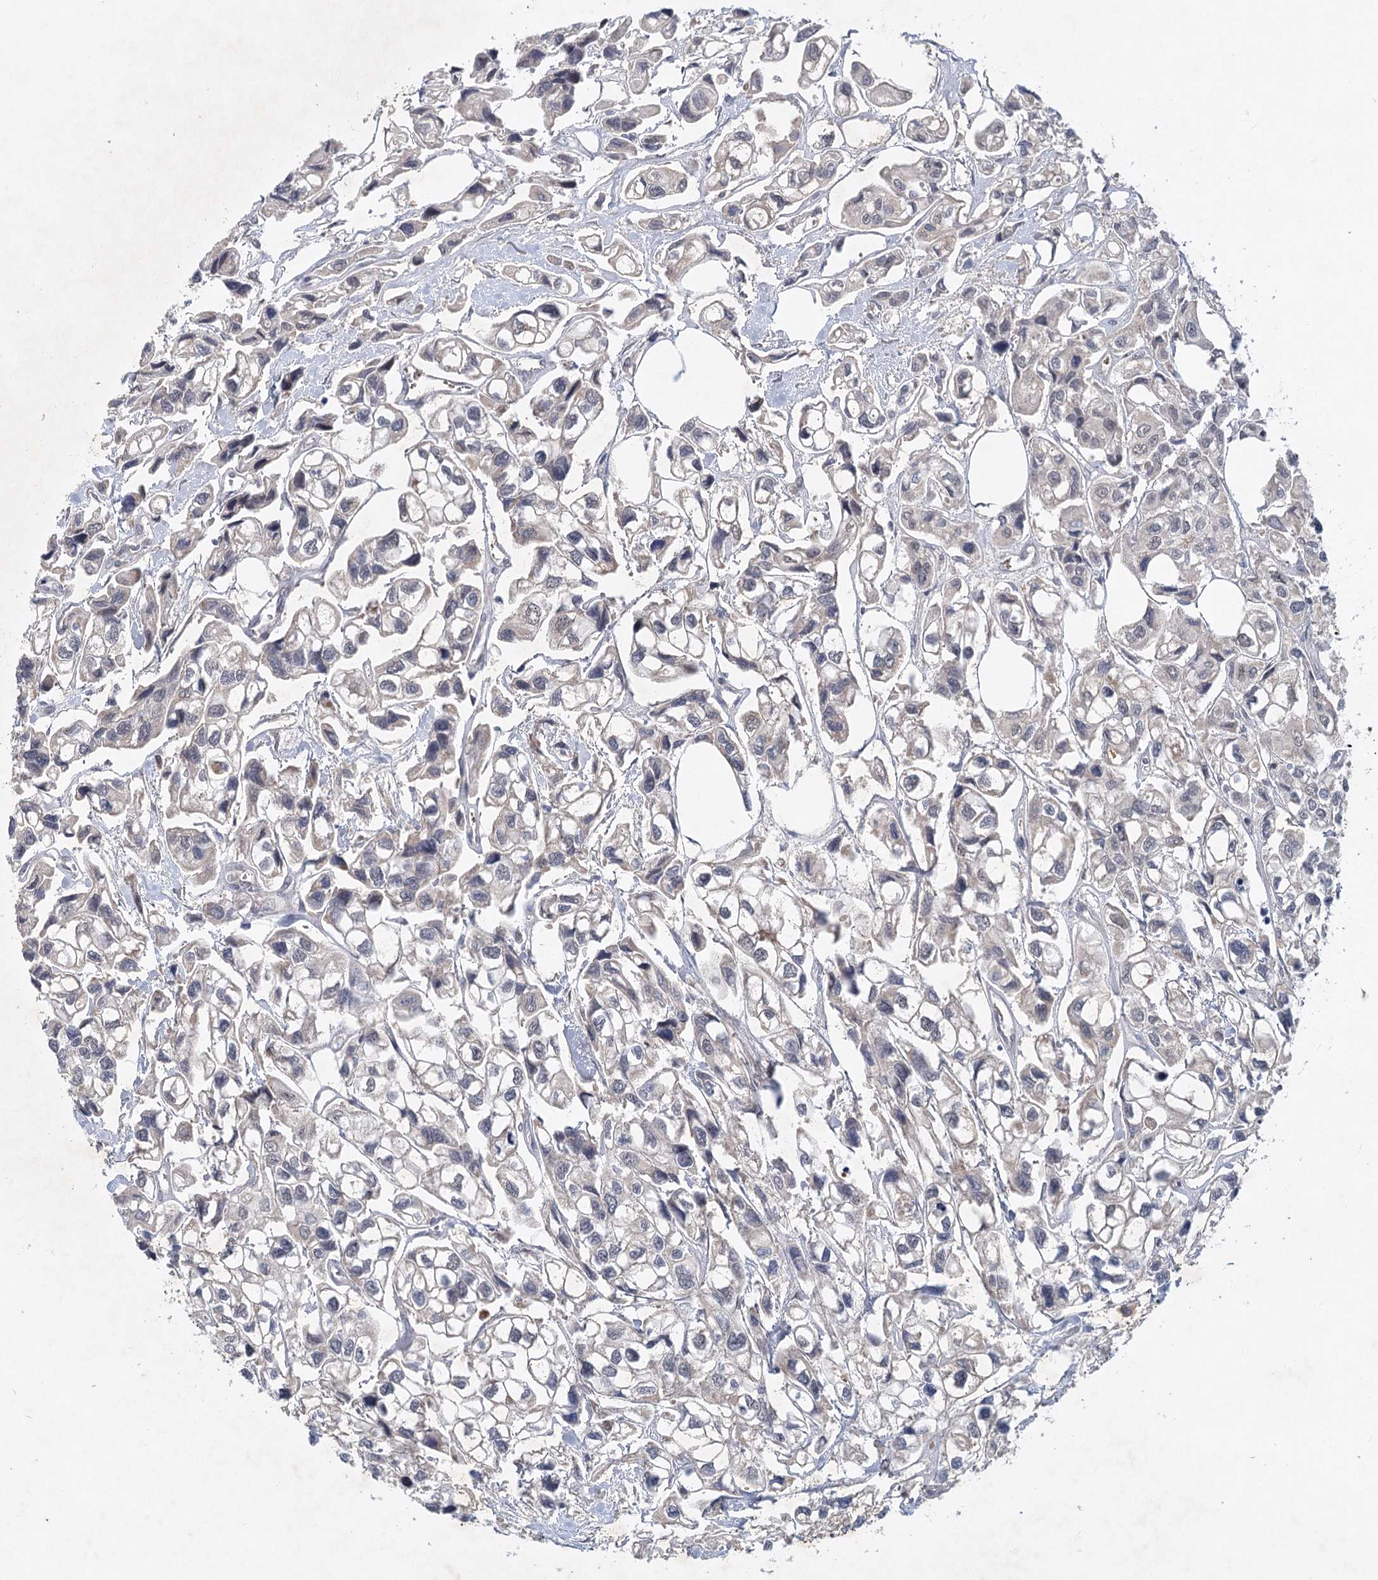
{"staining": {"intensity": "negative", "quantity": "none", "location": "none"}, "tissue": "urothelial cancer", "cell_type": "Tumor cells", "image_type": "cancer", "snomed": [{"axis": "morphology", "description": "Urothelial carcinoma, High grade"}, {"axis": "topography", "description": "Urinary bladder"}], "caption": "The photomicrograph exhibits no significant staining in tumor cells of high-grade urothelial carcinoma.", "gene": "AP3B1", "patient": {"sex": "male", "age": 67}}